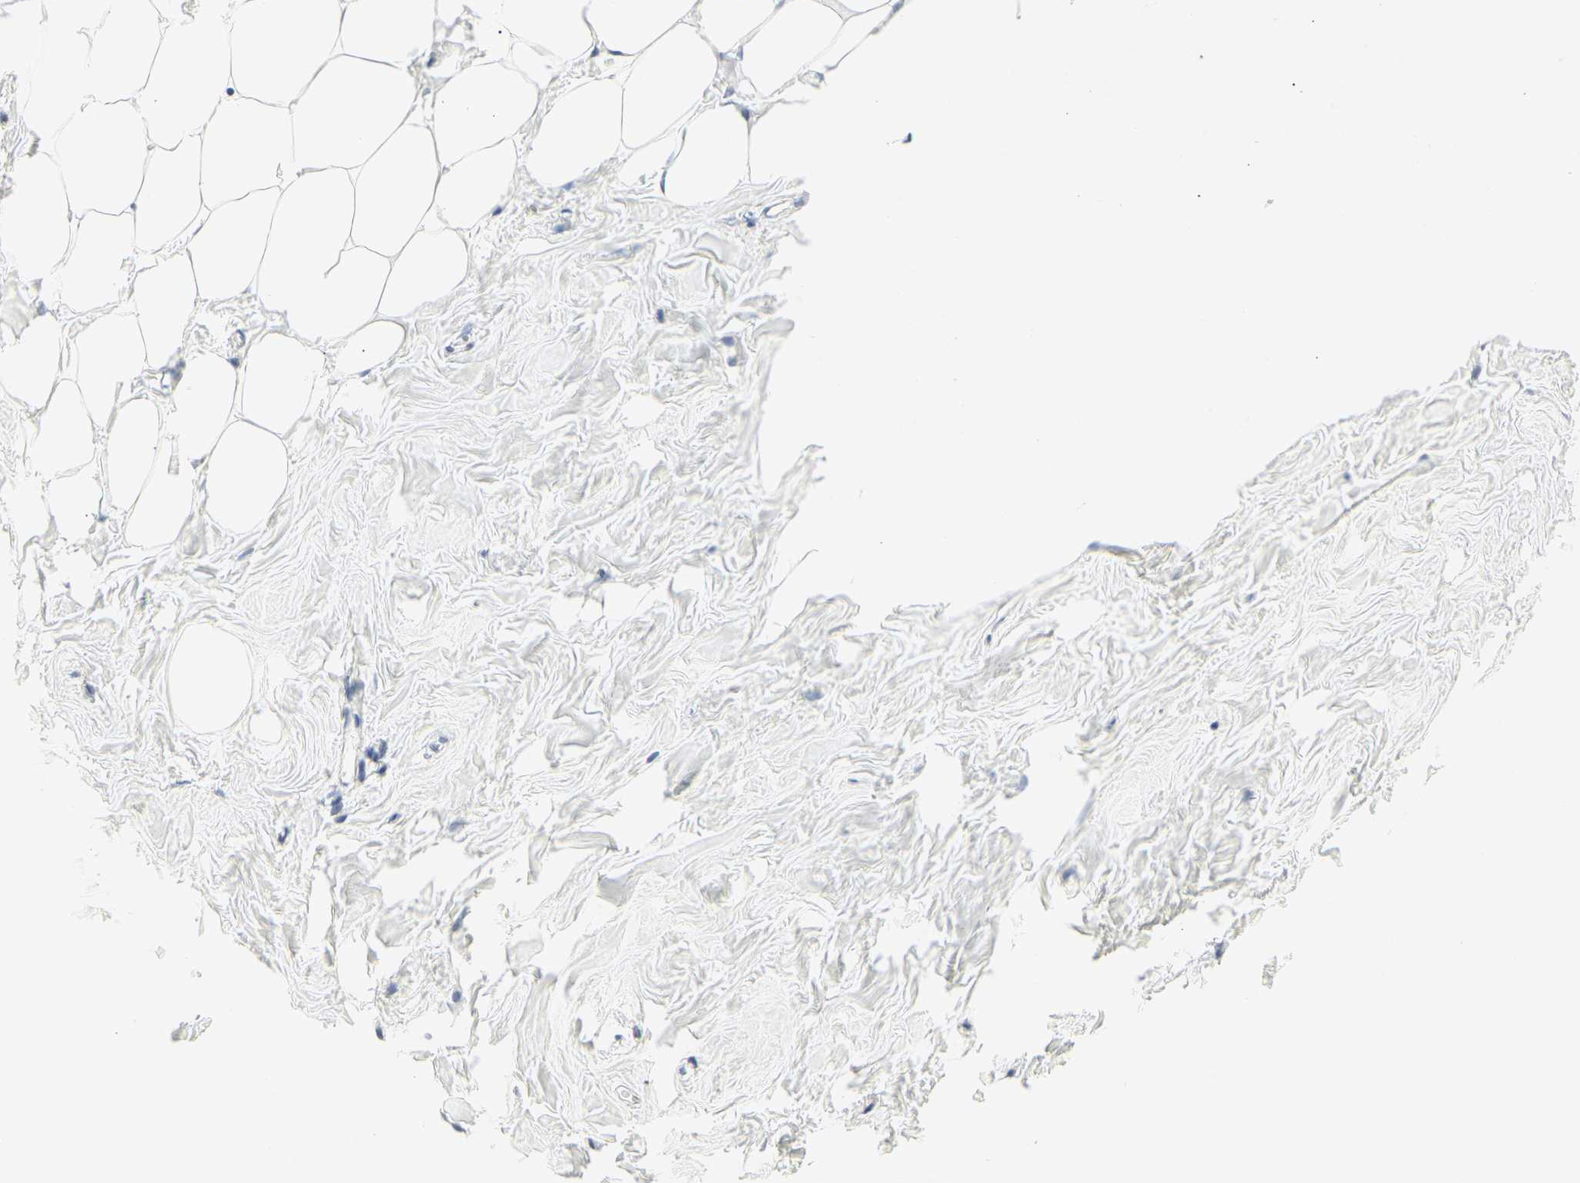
{"staining": {"intensity": "negative", "quantity": "none", "location": "none"}, "tissue": "breast", "cell_type": "Adipocytes", "image_type": "normal", "snomed": [{"axis": "morphology", "description": "Normal tissue, NOS"}, {"axis": "topography", "description": "Breast"}], "caption": "Immunohistochemistry image of normal breast: breast stained with DAB shows no significant protein staining in adipocytes.", "gene": "MPO", "patient": {"sex": "female", "age": 27}}